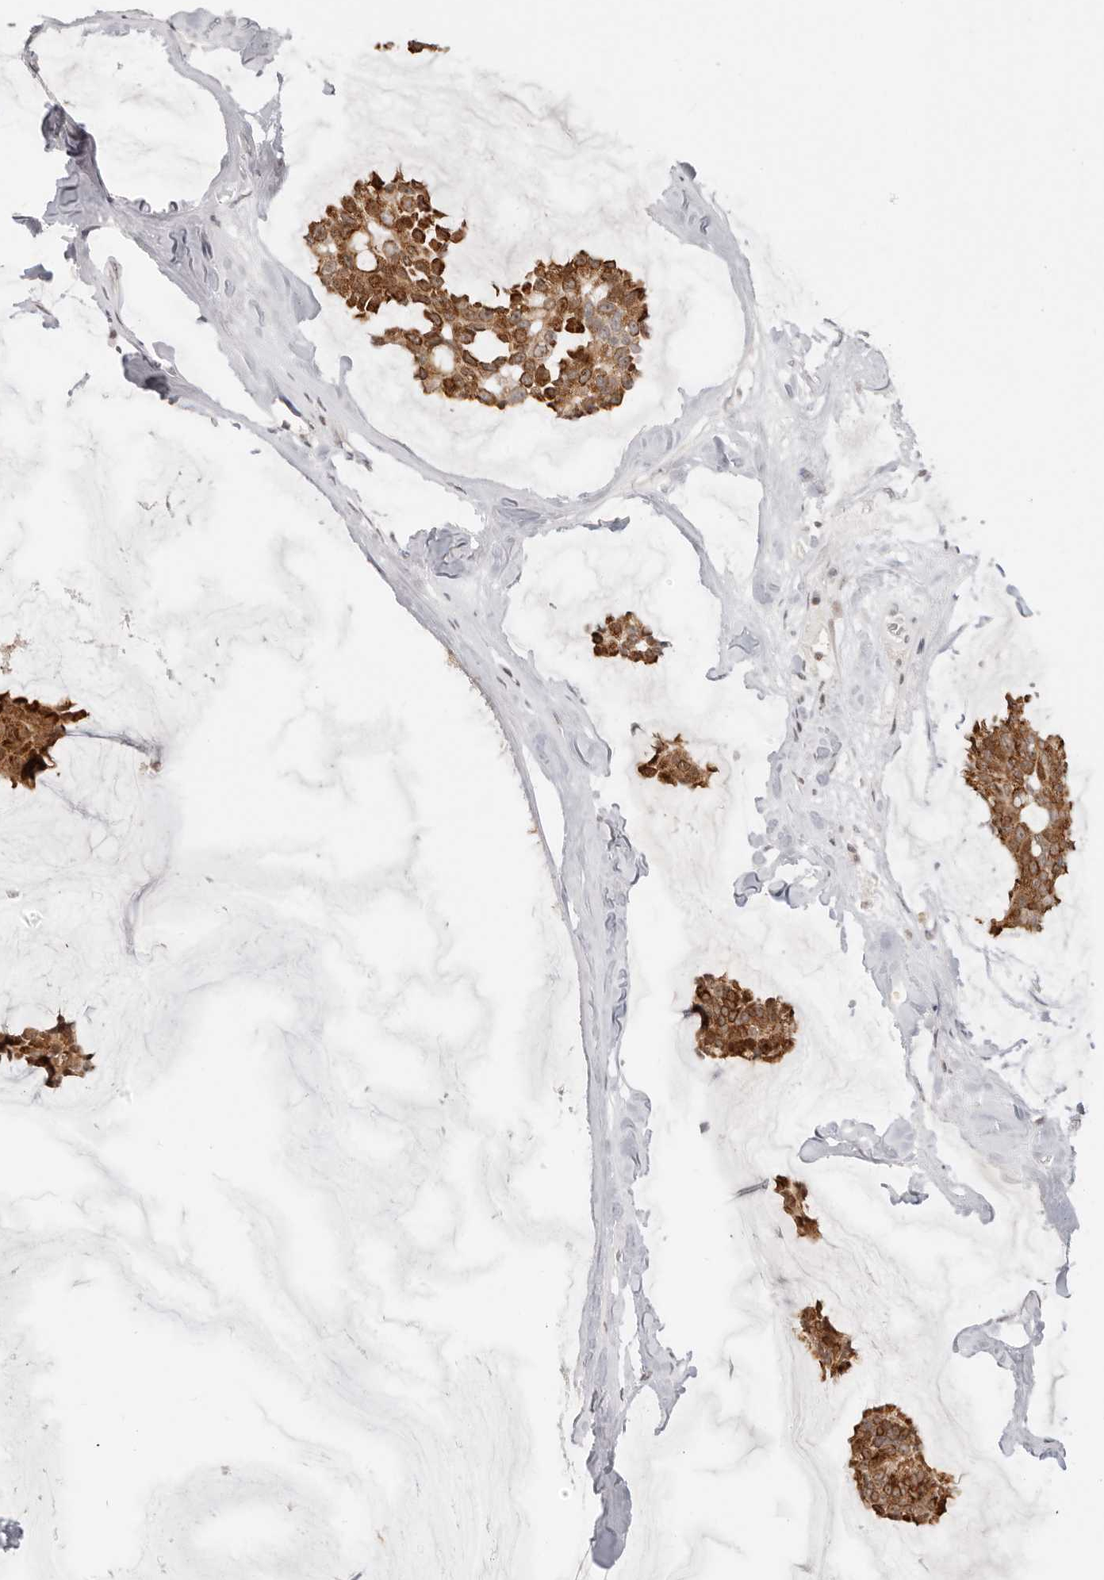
{"staining": {"intensity": "strong", "quantity": ">75%", "location": "cytoplasmic/membranous"}, "tissue": "breast cancer", "cell_type": "Tumor cells", "image_type": "cancer", "snomed": [{"axis": "morphology", "description": "Duct carcinoma"}, {"axis": "topography", "description": "Breast"}], "caption": "Human invasive ductal carcinoma (breast) stained for a protein (brown) shows strong cytoplasmic/membranous positive expression in about >75% of tumor cells.", "gene": "RFC2", "patient": {"sex": "female", "age": 93}}